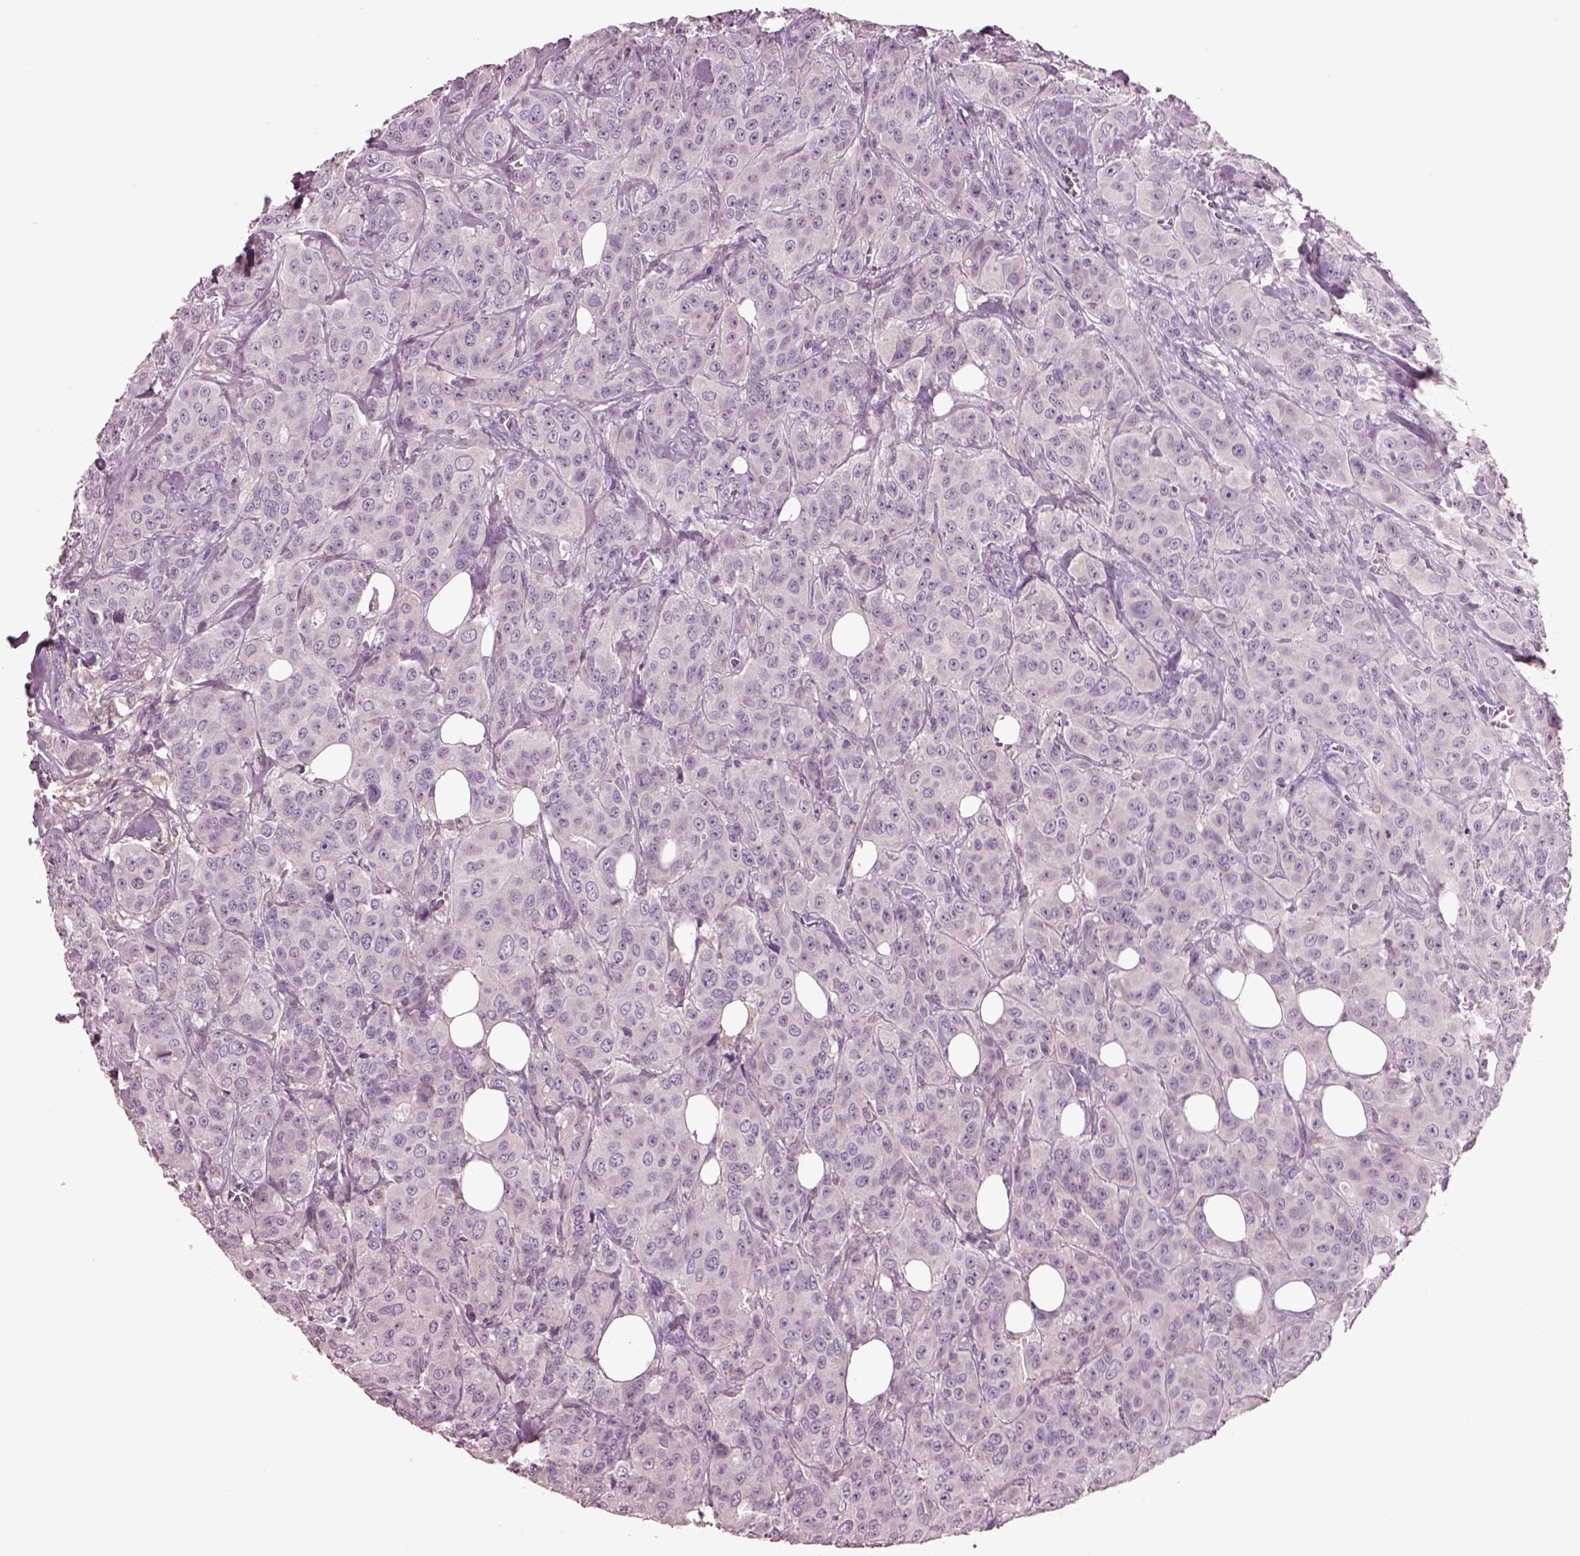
{"staining": {"intensity": "negative", "quantity": "none", "location": "none"}, "tissue": "breast cancer", "cell_type": "Tumor cells", "image_type": "cancer", "snomed": [{"axis": "morphology", "description": "Duct carcinoma"}, {"axis": "topography", "description": "Breast"}], "caption": "Image shows no significant protein expression in tumor cells of infiltrating ductal carcinoma (breast).", "gene": "CLPSL1", "patient": {"sex": "female", "age": 43}}